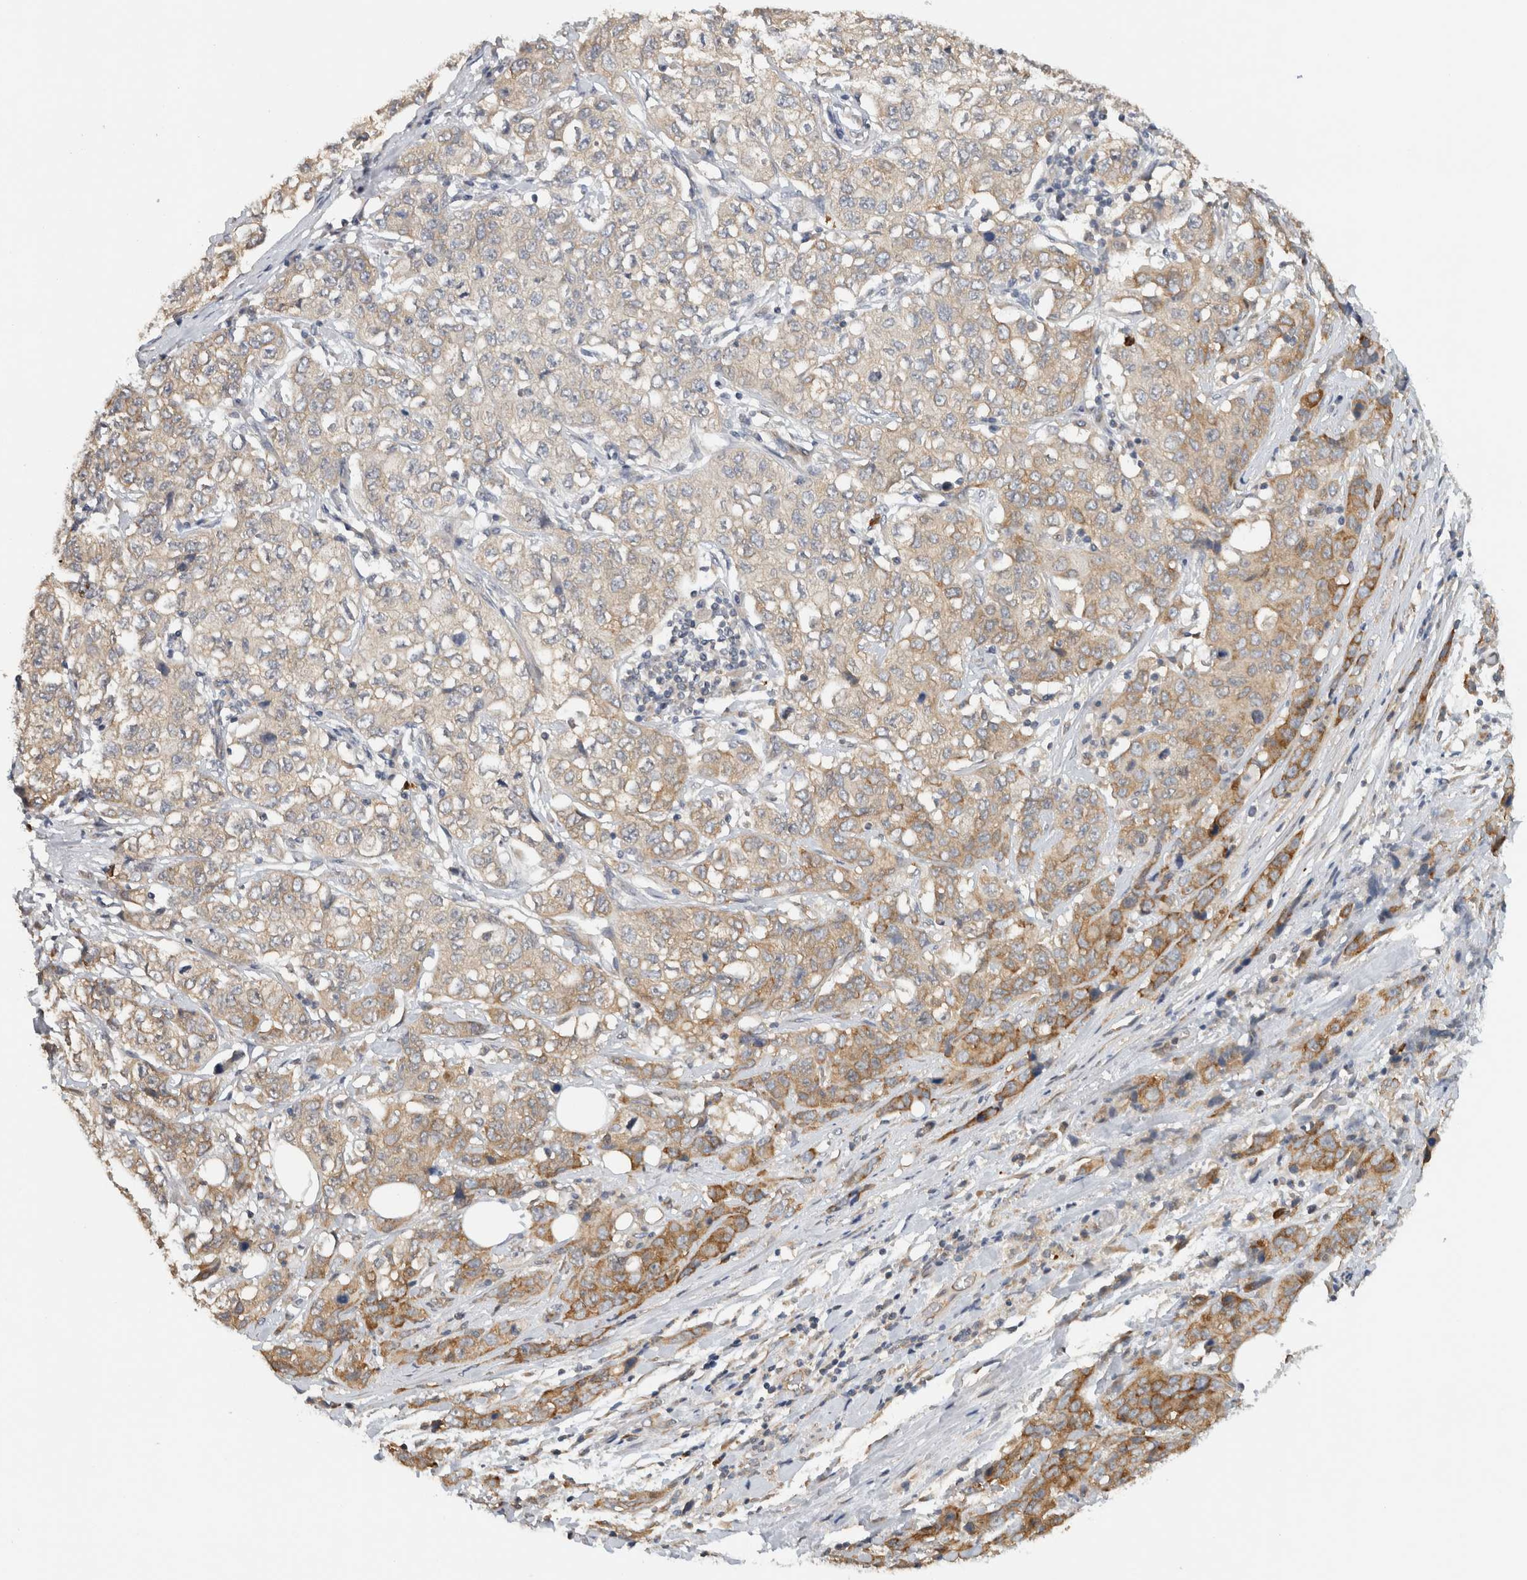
{"staining": {"intensity": "moderate", "quantity": "<25%", "location": "cytoplasmic/membranous"}, "tissue": "stomach cancer", "cell_type": "Tumor cells", "image_type": "cancer", "snomed": [{"axis": "morphology", "description": "Adenocarcinoma, NOS"}, {"axis": "topography", "description": "Stomach"}], "caption": "Human adenocarcinoma (stomach) stained for a protein (brown) demonstrates moderate cytoplasmic/membranous positive staining in about <25% of tumor cells.", "gene": "PUM1", "patient": {"sex": "male", "age": 48}}